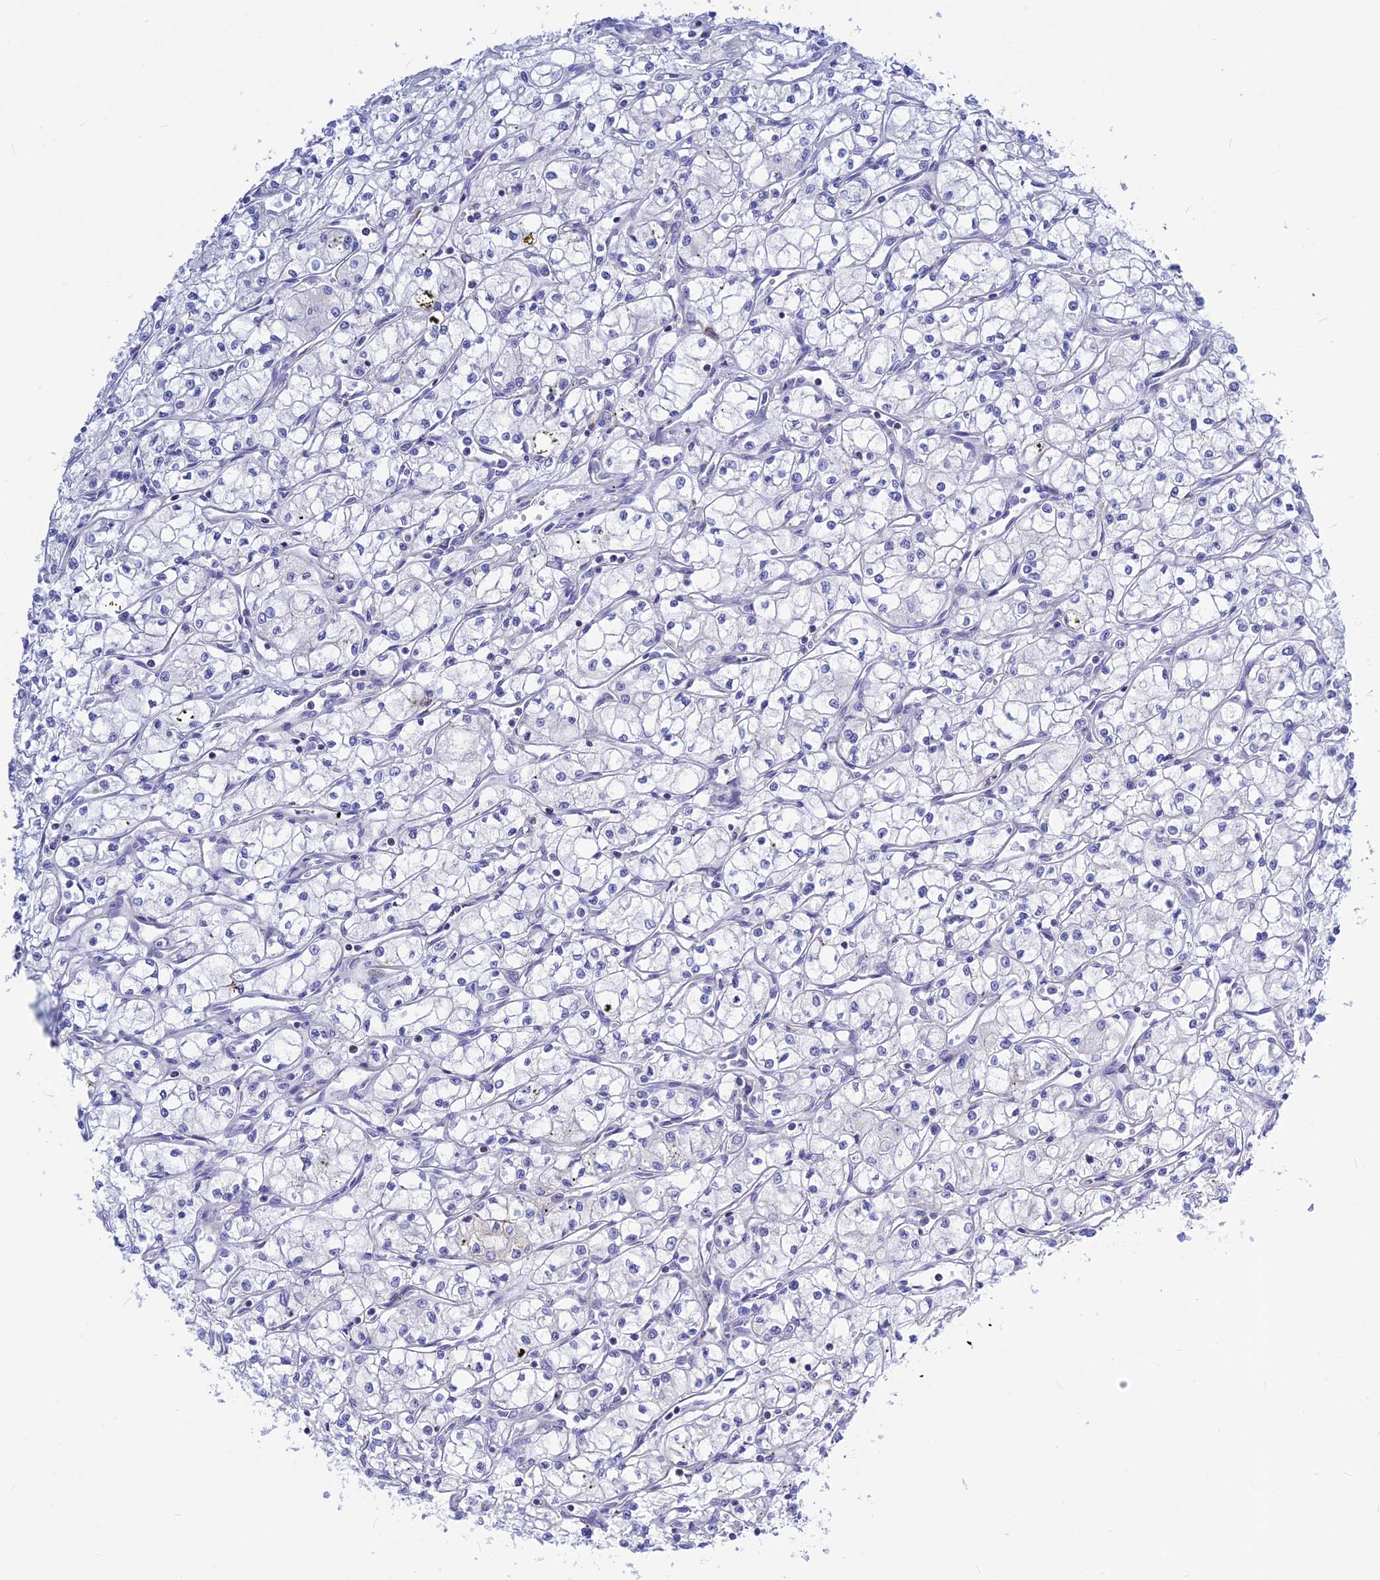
{"staining": {"intensity": "negative", "quantity": "none", "location": "none"}, "tissue": "renal cancer", "cell_type": "Tumor cells", "image_type": "cancer", "snomed": [{"axis": "morphology", "description": "Adenocarcinoma, NOS"}, {"axis": "topography", "description": "Kidney"}], "caption": "Immunohistochemistry (IHC) micrograph of neoplastic tissue: human renal cancer (adenocarcinoma) stained with DAB (3,3'-diaminobenzidine) displays no significant protein positivity in tumor cells.", "gene": "CNOT6", "patient": {"sex": "male", "age": 59}}